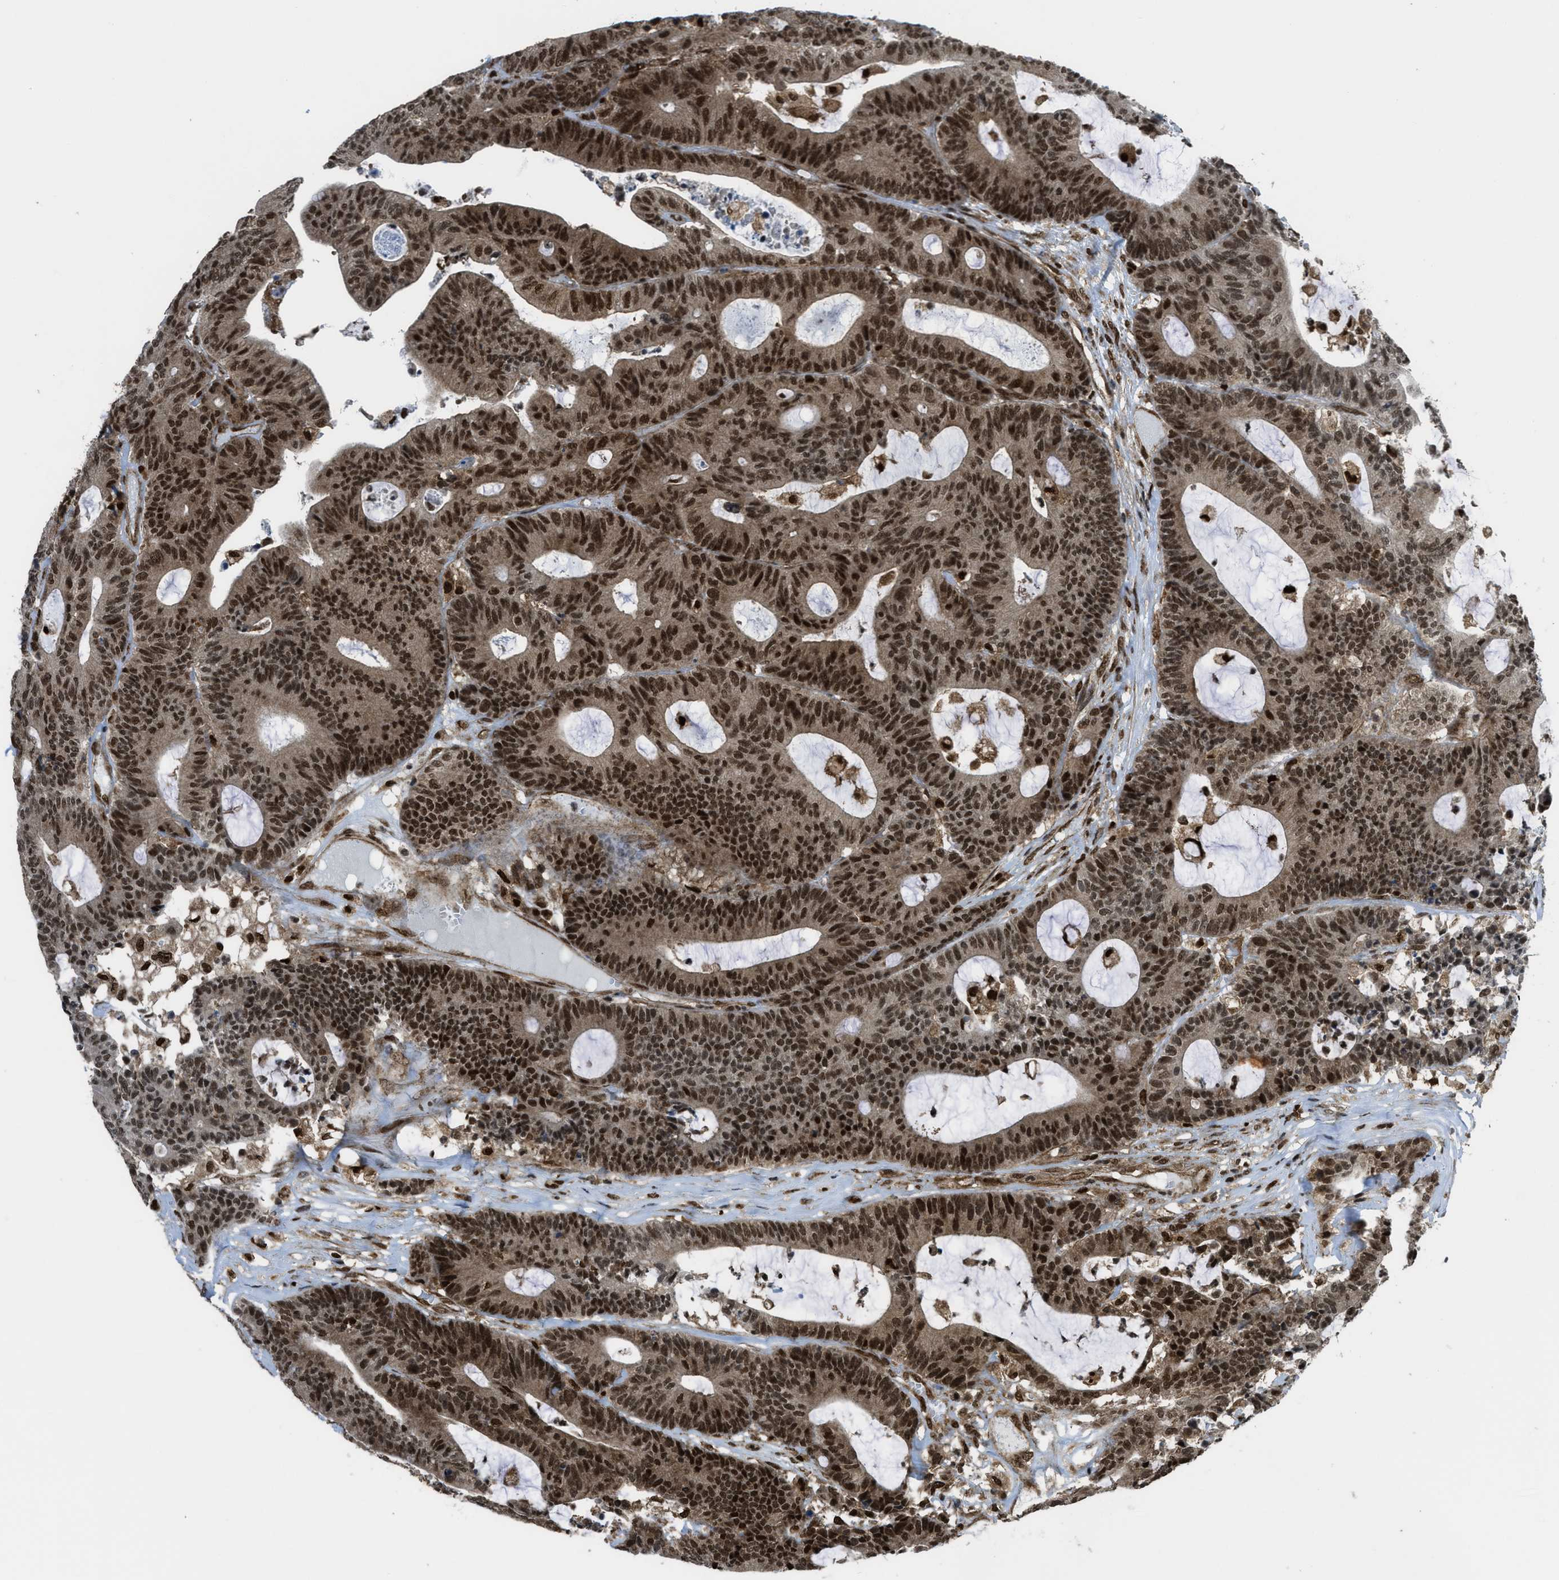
{"staining": {"intensity": "strong", "quantity": ">75%", "location": "nuclear"}, "tissue": "colorectal cancer", "cell_type": "Tumor cells", "image_type": "cancer", "snomed": [{"axis": "morphology", "description": "Adenocarcinoma, NOS"}, {"axis": "topography", "description": "Colon"}], "caption": "Protein analysis of colorectal cancer (adenocarcinoma) tissue displays strong nuclear positivity in approximately >75% of tumor cells. (Brightfield microscopy of DAB IHC at high magnification).", "gene": "TNPO1", "patient": {"sex": "female", "age": 84}}